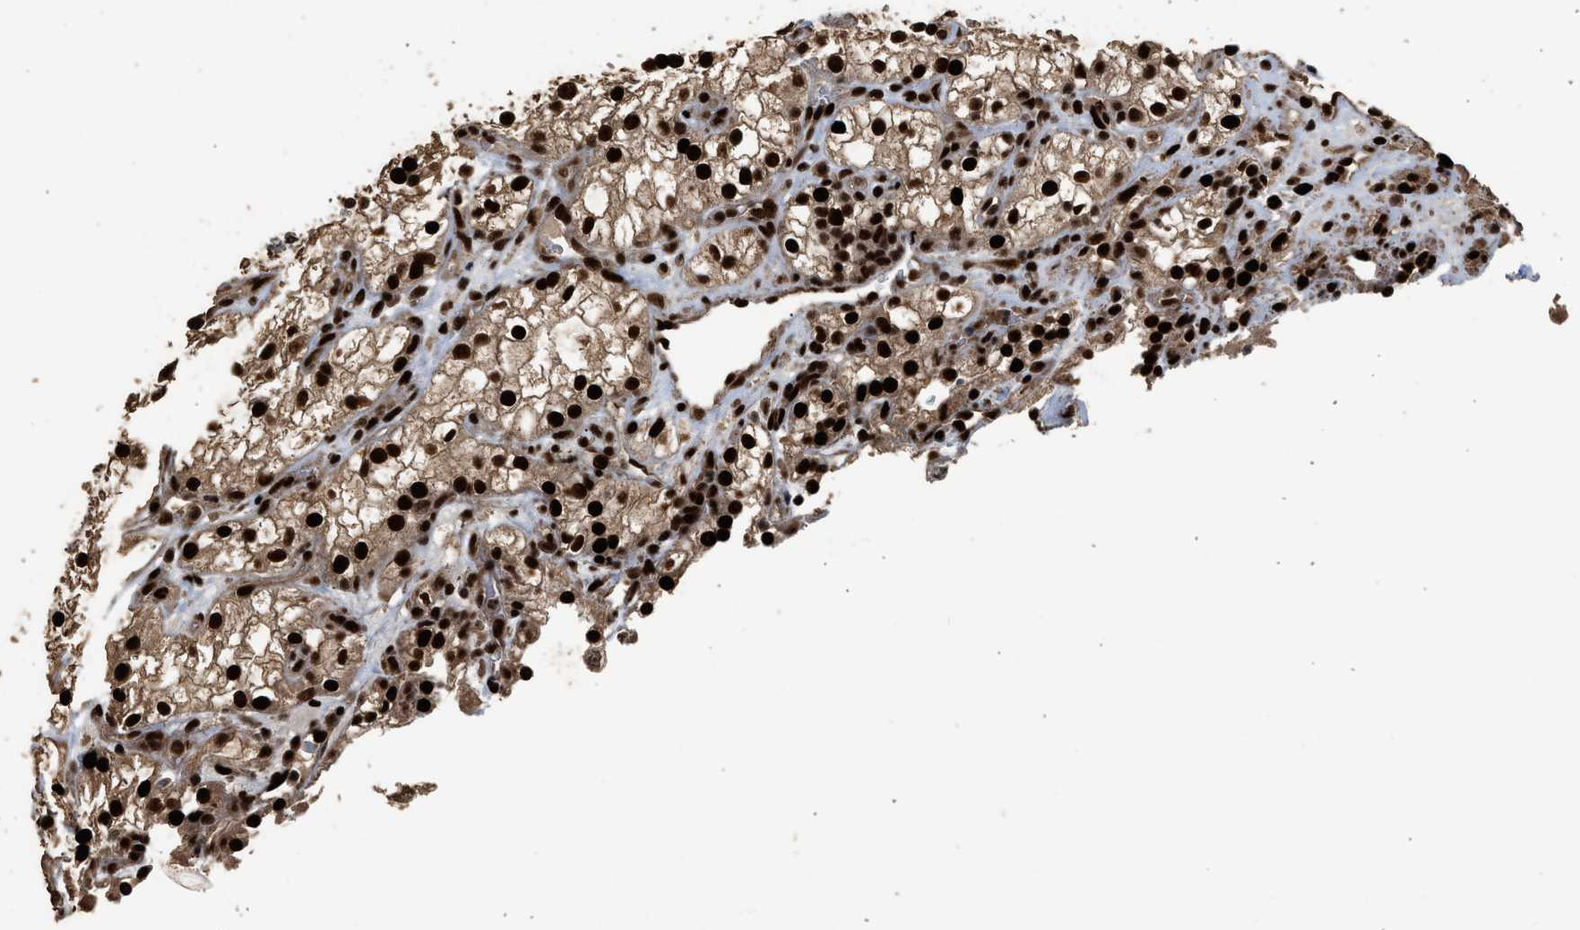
{"staining": {"intensity": "strong", "quantity": ">75%", "location": "nuclear"}, "tissue": "renal cancer", "cell_type": "Tumor cells", "image_type": "cancer", "snomed": [{"axis": "morphology", "description": "Adenocarcinoma, NOS"}, {"axis": "topography", "description": "Kidney"}], "caption": "A brown stain highlights strong nuclear positivity of a protein in human renal cancer tumor cells. The staining is performed using DAB brown chromogen to label protein expression. The nuclei are counter-stained blue using hematoxylin.", "gene": "PPP4R3B", "patient": {"sex": "female", "age": 52}}